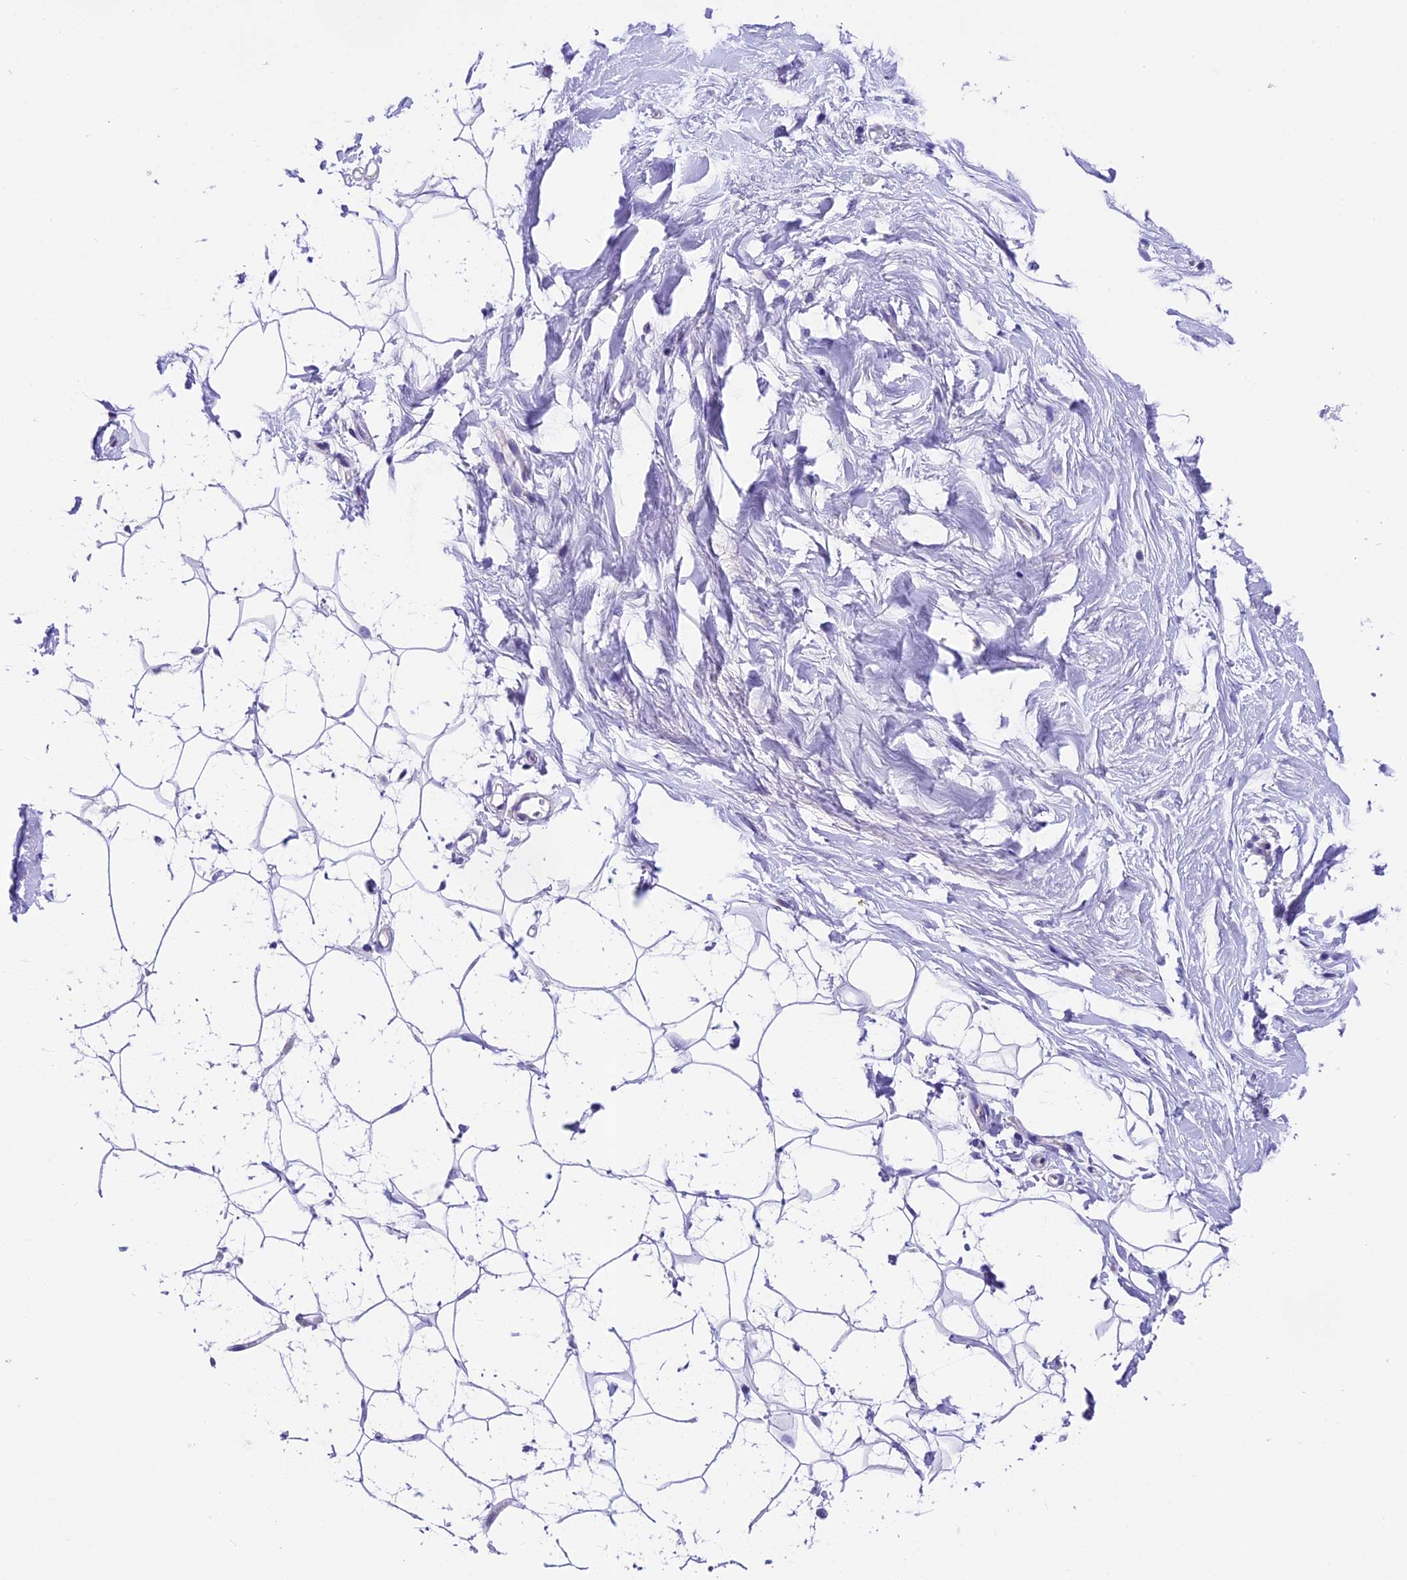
{"staining": {"intensity": "negative", "quantity": "none", "location": "none"}, "tissue": "adipose tissue", "cell_type": "Adipocytes", "image_type": "normal", "snomed": [{"axis": "morphology", "description": "Normal tissue, NOS"}, {"axis": "topography", "description": "Breast"}], "caption": "This is an immunohistochemistry micrograph of normal adipose tissue. There is no positivity in adipocytes.", "gene": "PRR15", "patient": {"sex": "female", "age": 26}}